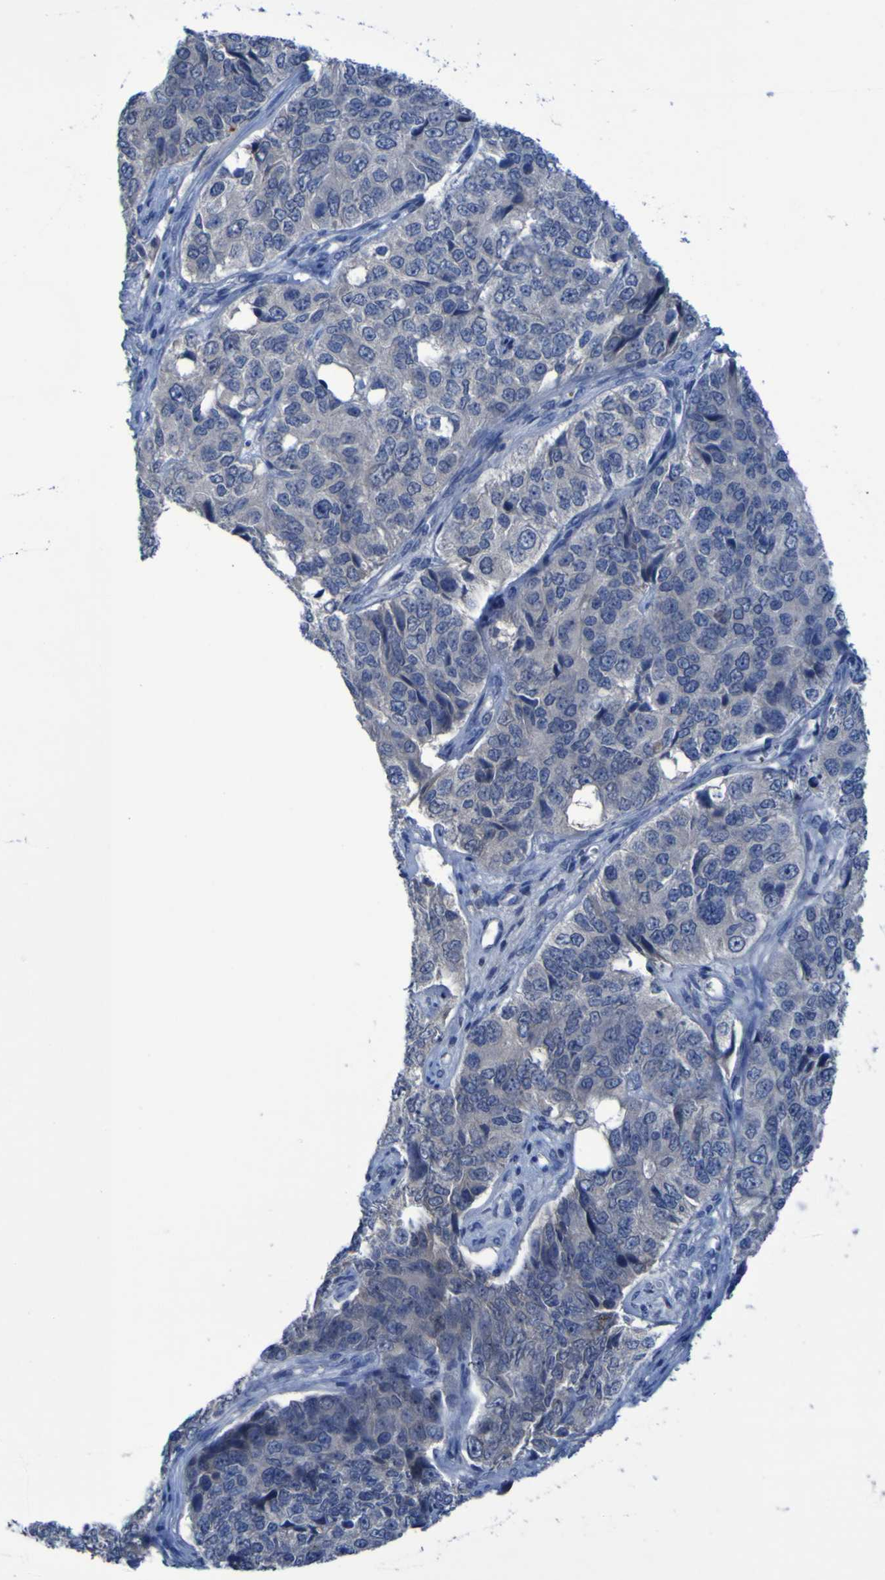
{"staining": {"intensity": "negative", "quantity": "none", "location": "none"}, "tissue": "ovarian cancer", "cell_type": "Tumor cells", "image_type": "cancer", "snomed": [{"axis": "morphology", "description": "Carcinoma, endometroid"}, {"axis": "topography", "description": "Ovary"}], "caption": "Immunohistochemistry (IHC) histopathology image of neoplastic tissue: endometroid carcinoma (ovarian) stained with DAB demonstrates no significant protein positivity in tumor cells.", "gene": "SGK2", "patient": {"sex": "female", "age": 51}}